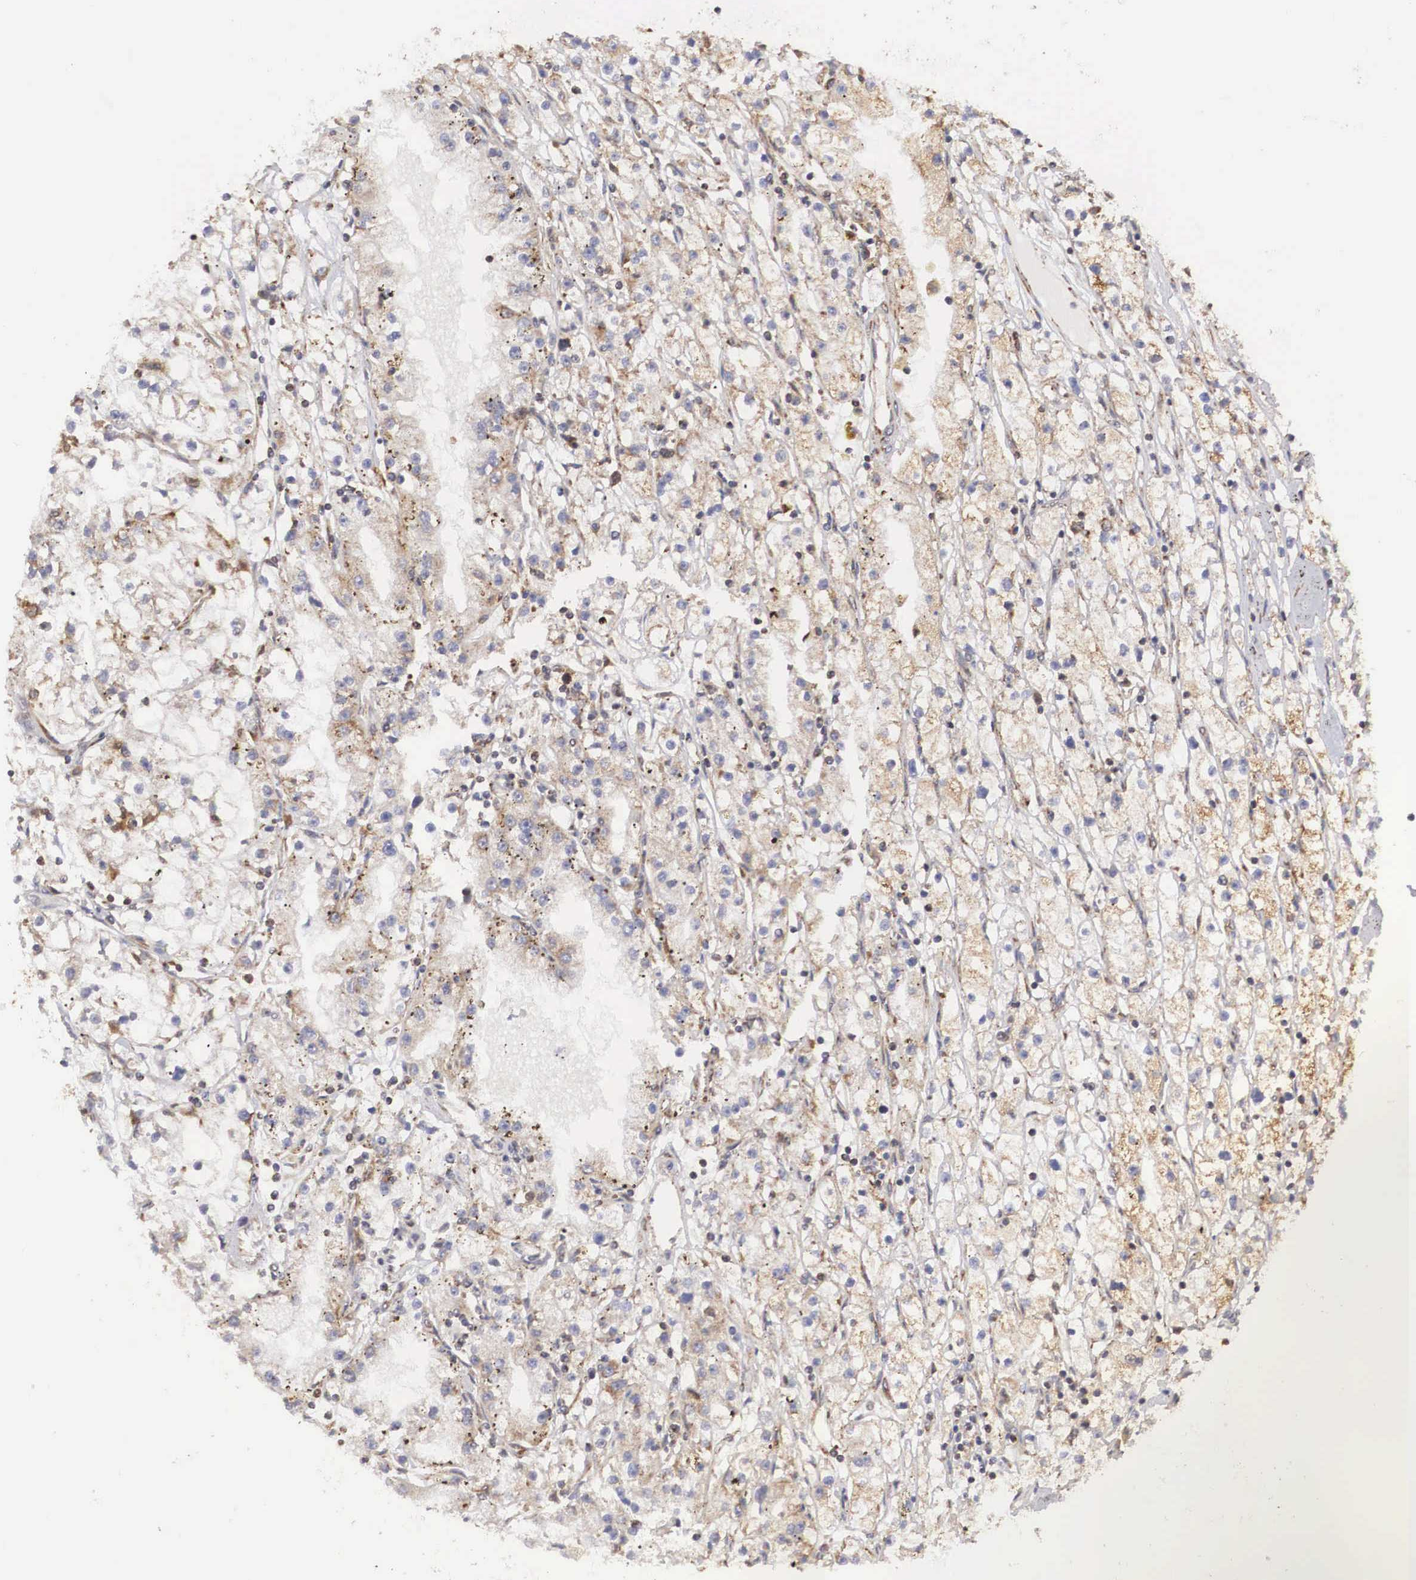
{"staining": {"intensity": "weak", "quantity": ">75%", "location": "cytoplasmic/membranous"}, "tissue": "renal cancer", "cell_type": "Tumor cells", "image_type": "cancer", "snomed": [{"axis": "morphology", "description": "Adenocarcinoma, NOS"}, {"axis": "topography", "description": "Kidney"}], "caption": "High-power microscopy captured an IHC histopathology image of adenocarcinoma (renal), revealing weak cytoplasmic/membranous staining in approximately >75% of tumor cells.", "gene": "DHRS1", "patient": {"sex": "male", "age": 56}}